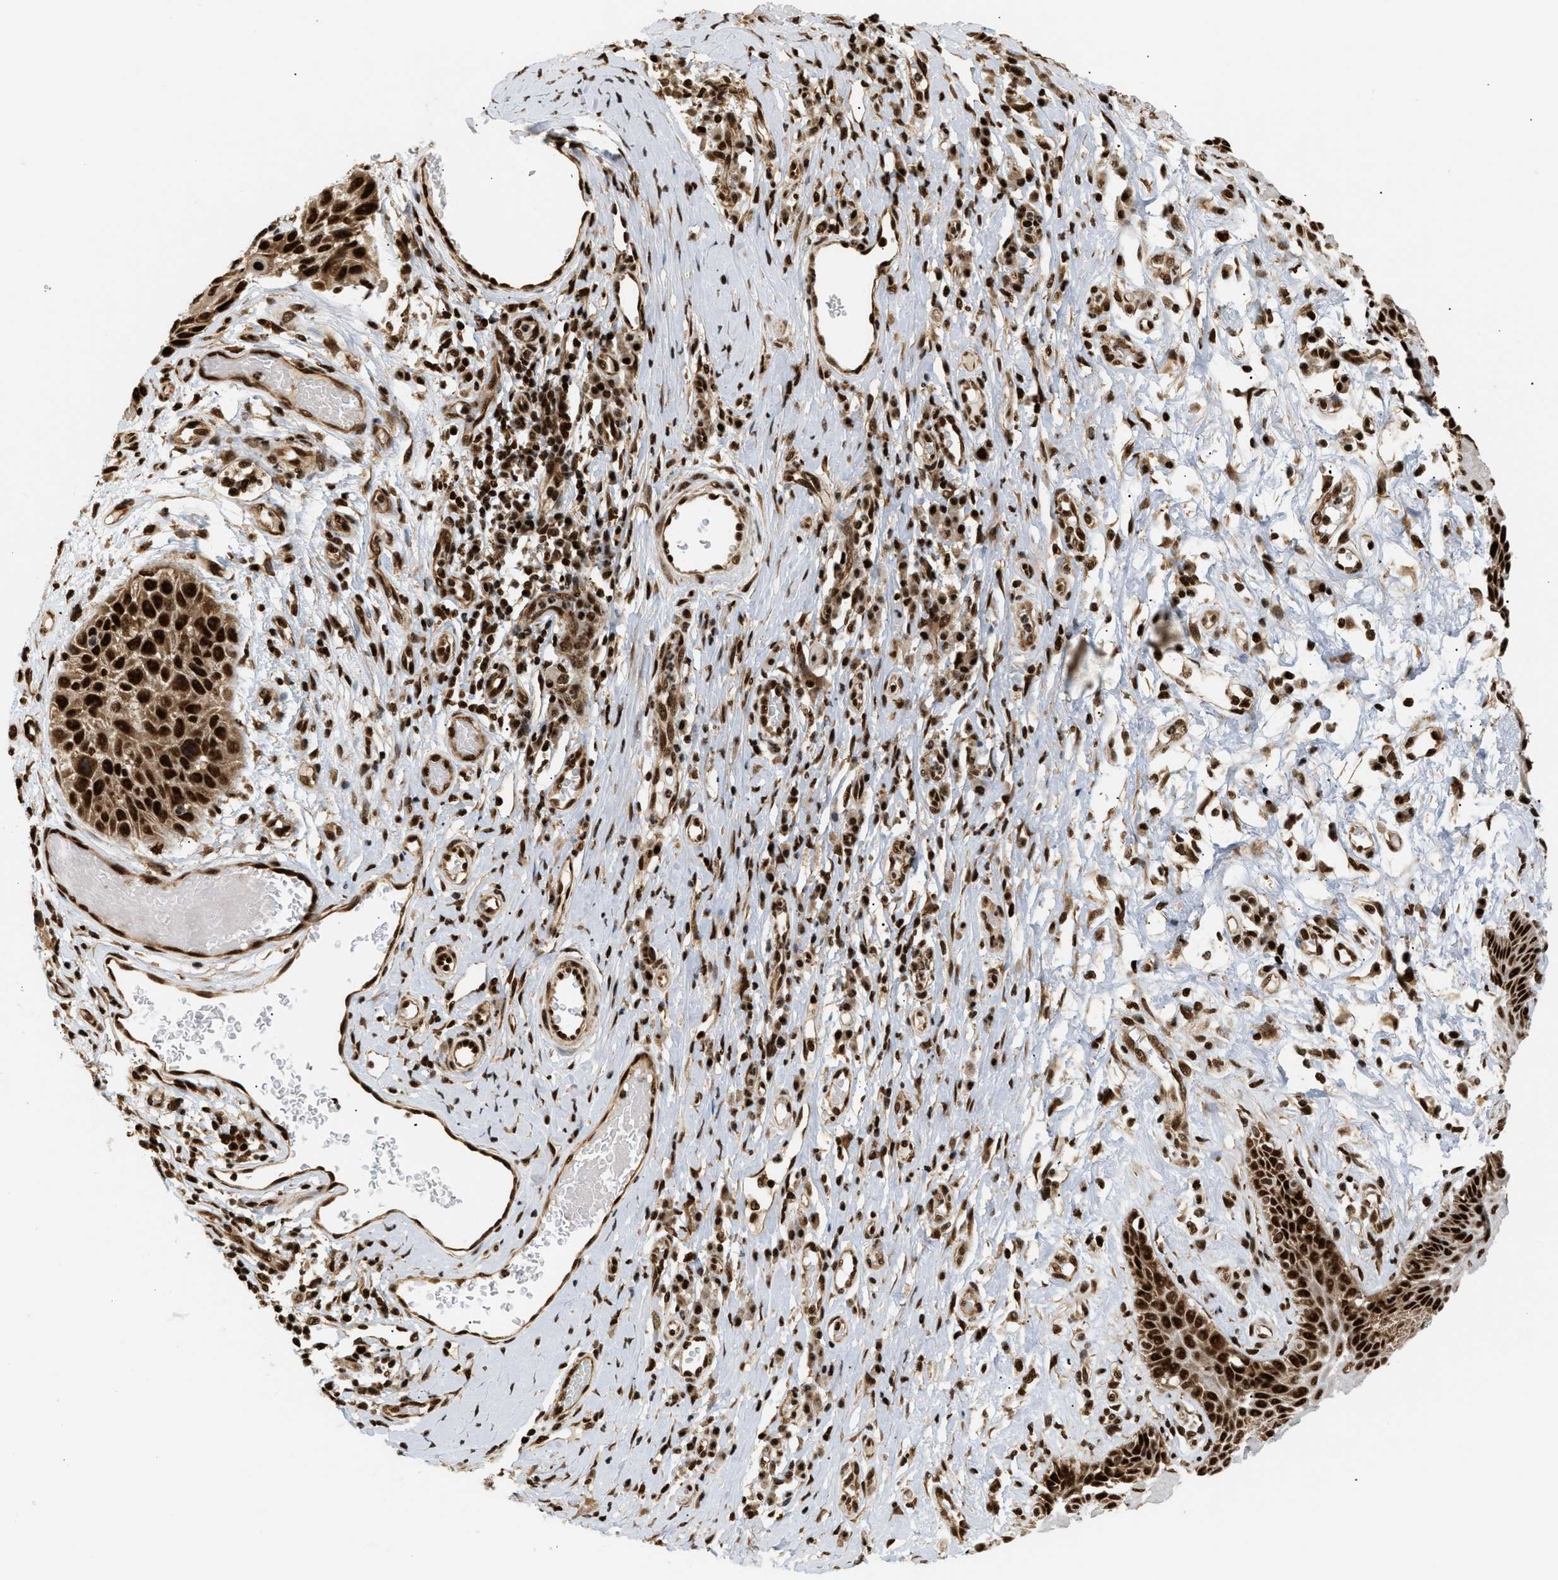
{"staining": {"intensity": "strong", "quantity": ">75%", "location": "nuclear"}, "tissue": "skin", "cell_type": "Epidermal cells", "image_type": "normal", "snomed": [{"axis": "morphology", "description": "Normal tissue, NOS"}, {"axis": "topography", "description": "Vulva"}], "caption": "Protein staining shows strong nuclear positivity in approximately >75% of epidermal cells in unremarkable skin.", "gene": "RBM5", "patient": {"sex": "female", "age": 73}}